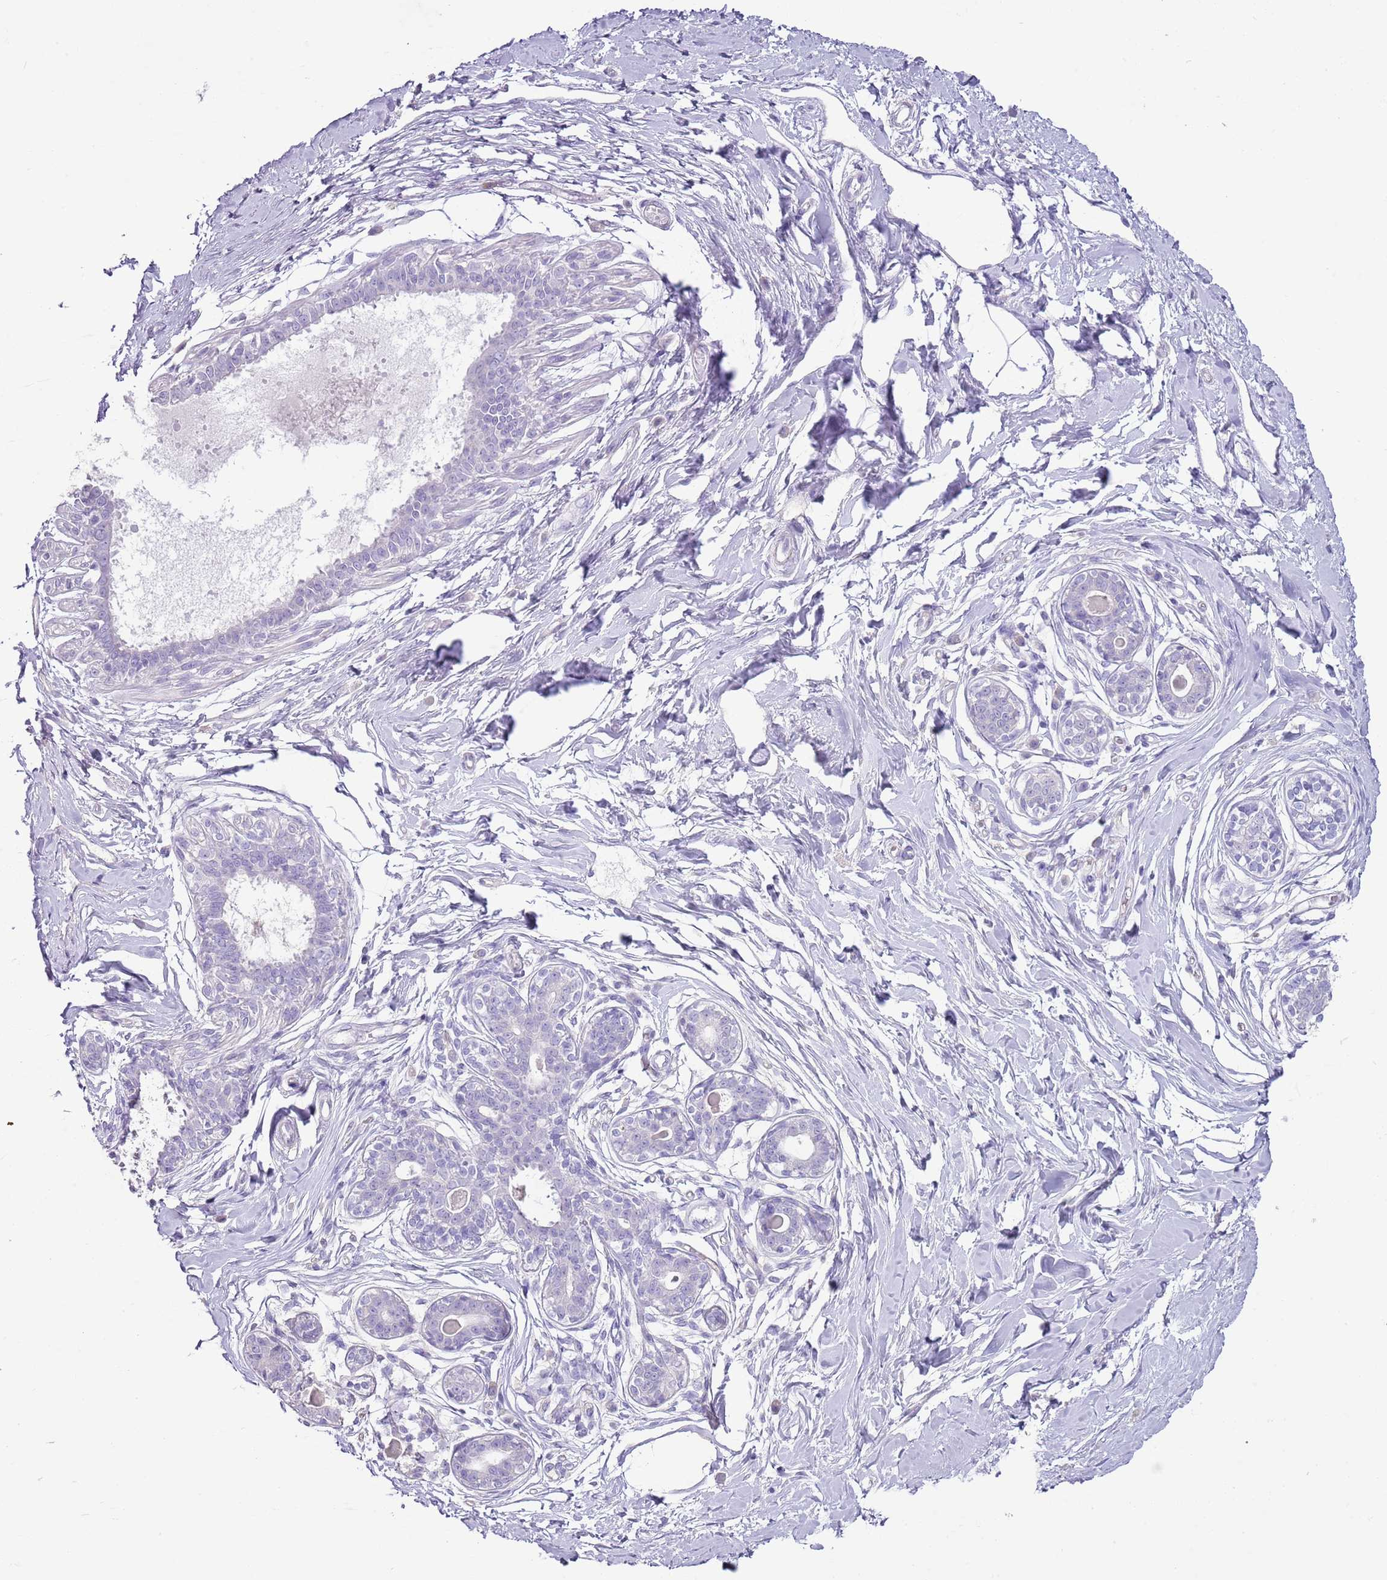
{"staining": {"intensity": "negative", "quantity": "none", "location": "none"}, "tissue": "breast", "cell_type": "Adipocytes", "image_type": "normal", "snomed": [{"axis": "morphology", "description": "Normal tissue, NOS"}, {"axis": "topography", "description": "Breast"}], "caption": "A high-resolution histopathology image shows IHC staining of unremarkable breast, which displays no significant expression in adipocytes.", "gene": "BLOC1S2", "patient": {"sex": "female", "age": 45}}